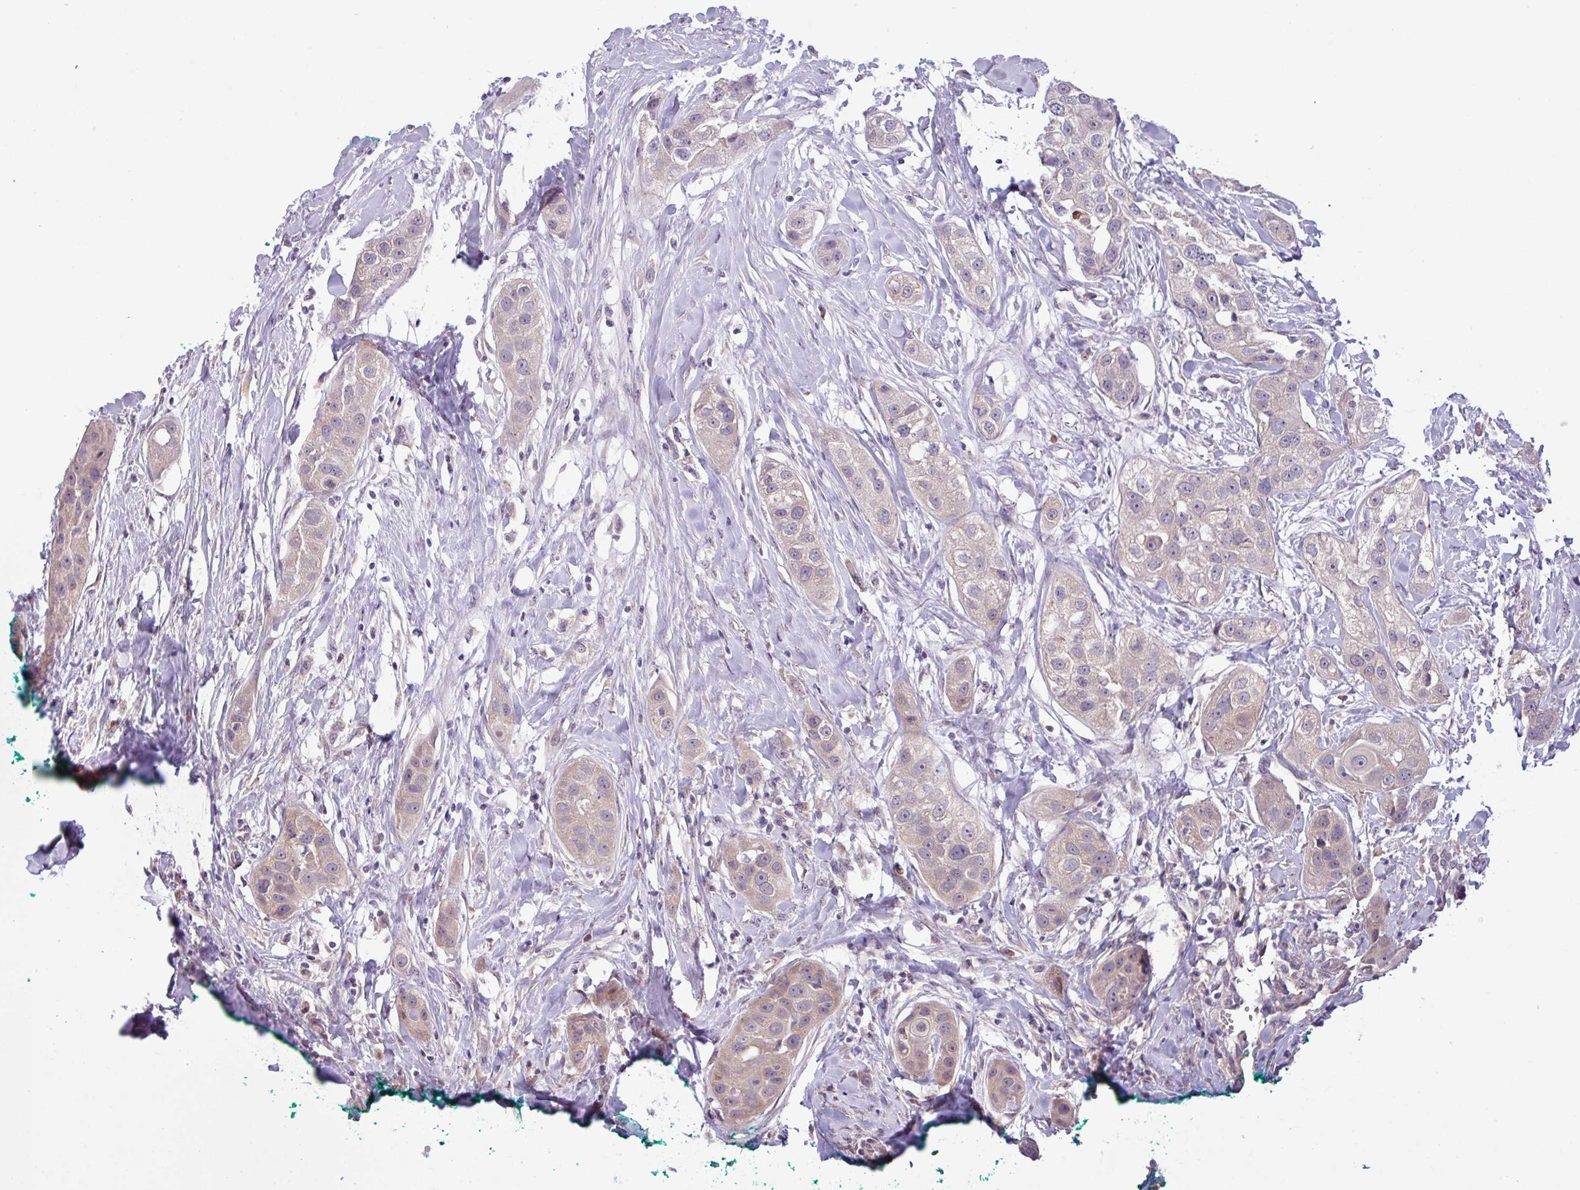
{"staining": {"intensity": "weak", "quantity": "25%-75%", "location": "cytoplasmic/membranous"}, "tissue": "head and neck cancer", "cell_type": "Tumor cells", "image_type": "cancer", "snomed": [{"axis": "morphology", "description": "Normal tissue, NOS"}, {"axis": "morphology", "description": "Squamous cell carcinoma, NOS"}, {"axis": "topography", "description": "Skeletal muscle"}, {"axis": "topography", "description": "Head-Neck"}], "caption": "DAB (3,3'-diaminobenzidine) immunohistochemical staining of human squamous cell carcinoma (head and neck) reveals weak cytoplasmic/membranous protein positivity in about 25%-75% of tumor cells. Ihc stains the protein in brown and the nuclei are stained blue.", "gene": "C20orf27", "patient": {"sex": "male", "age": 51}}